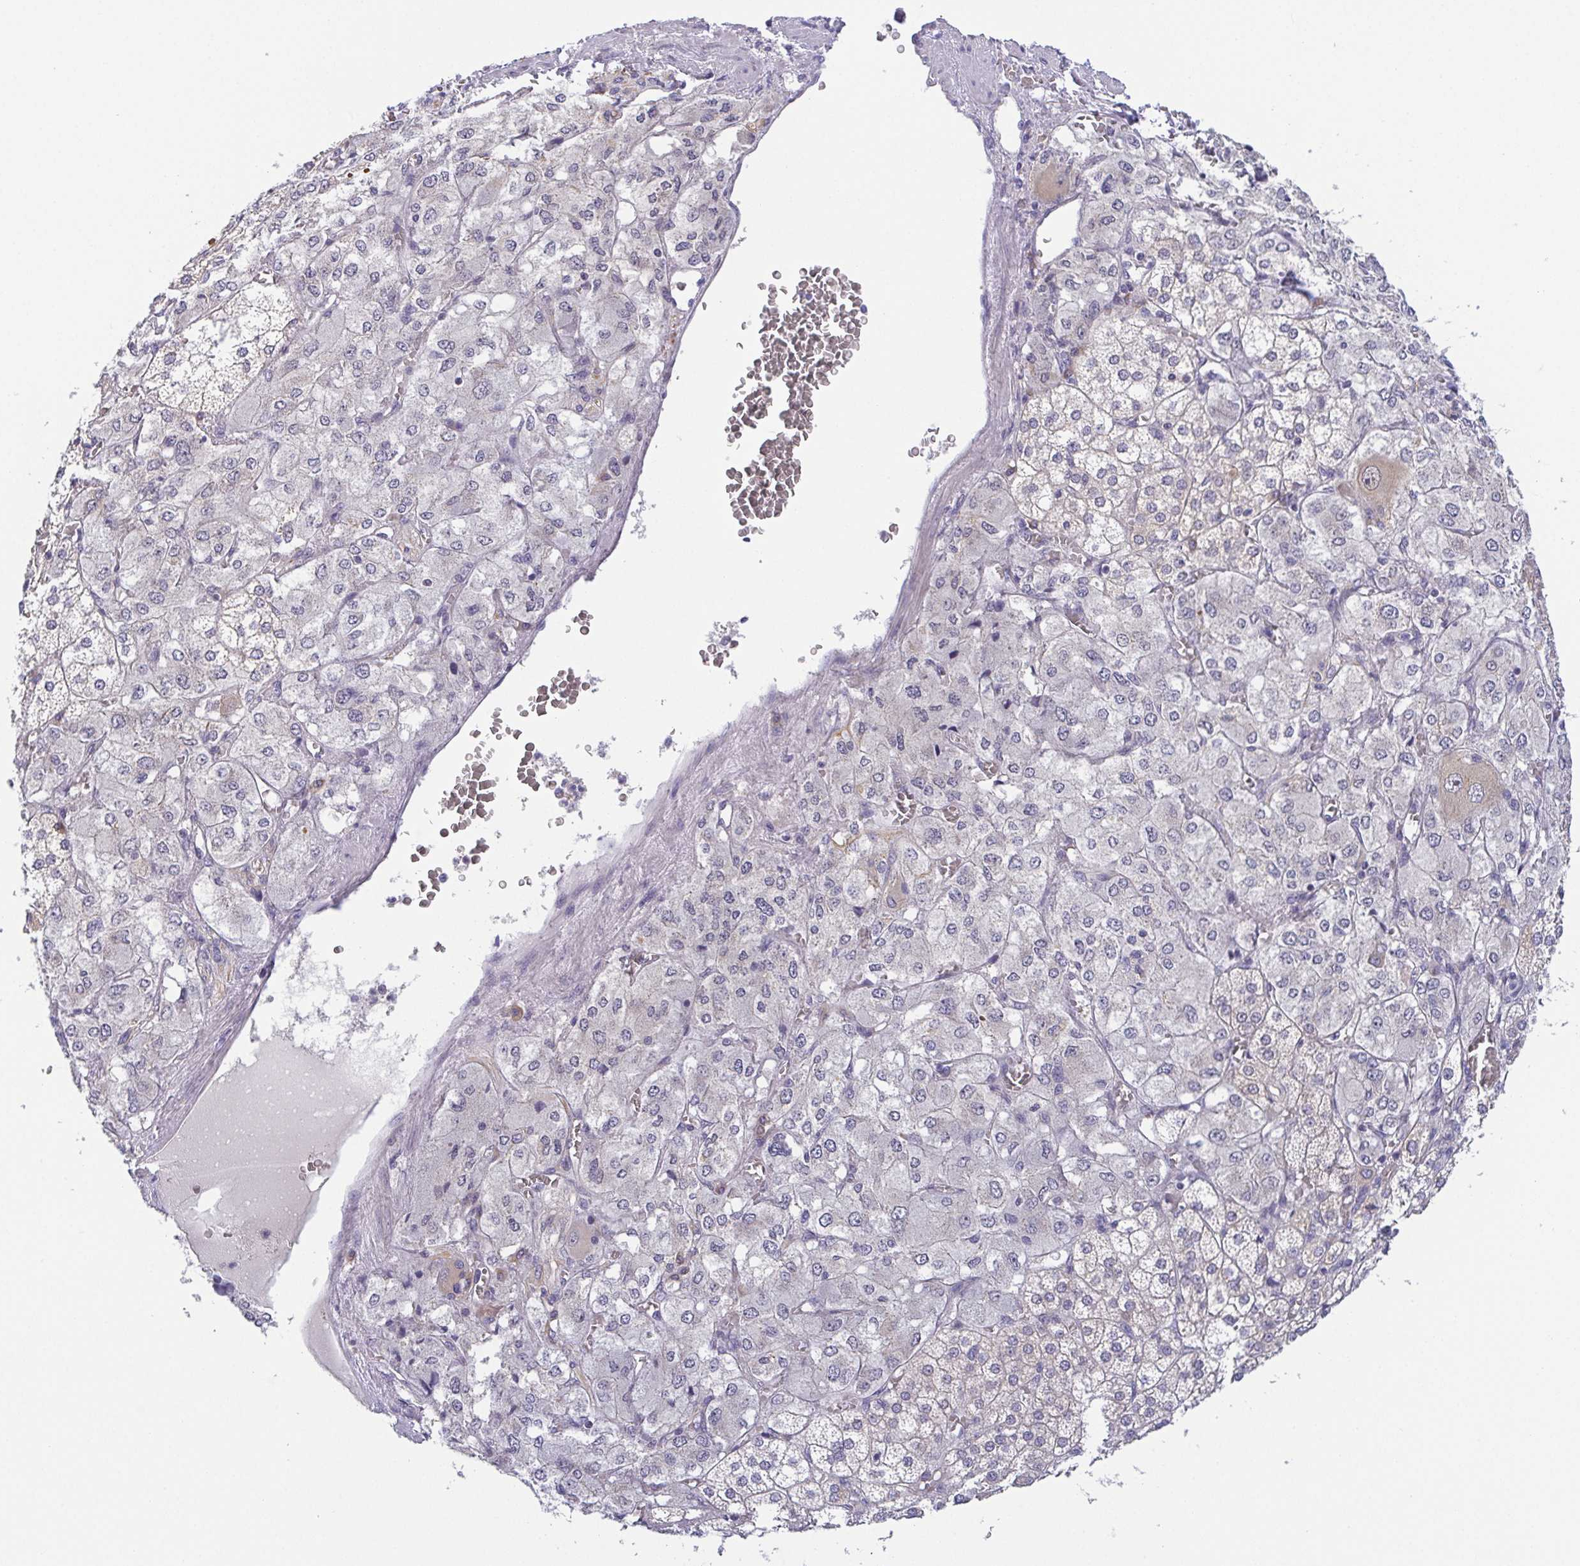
{"staining": {"intensity": "moderate", "quantity": "25%-75%", "location": "cytoplasmic/membranous,nuclear"}, "tissue": "adrenal gland", "cell_type": "Glandular cells", "image_type": "normal", "snomed": [{"axis": "morphology", "description": "Normal tissue, NOS"}, {"axis": "topography", "description": "Adrenal gland"}], "caption": "An image showing moderate cytoplasmic/membranous,nuclear expression in about 25%-75% of glandular cells in benign adrenal gland, as visualized by brown immunohistochemical staining.", "gene": "BCL2L1", "patient": {"sex": "female", "age": 60}}